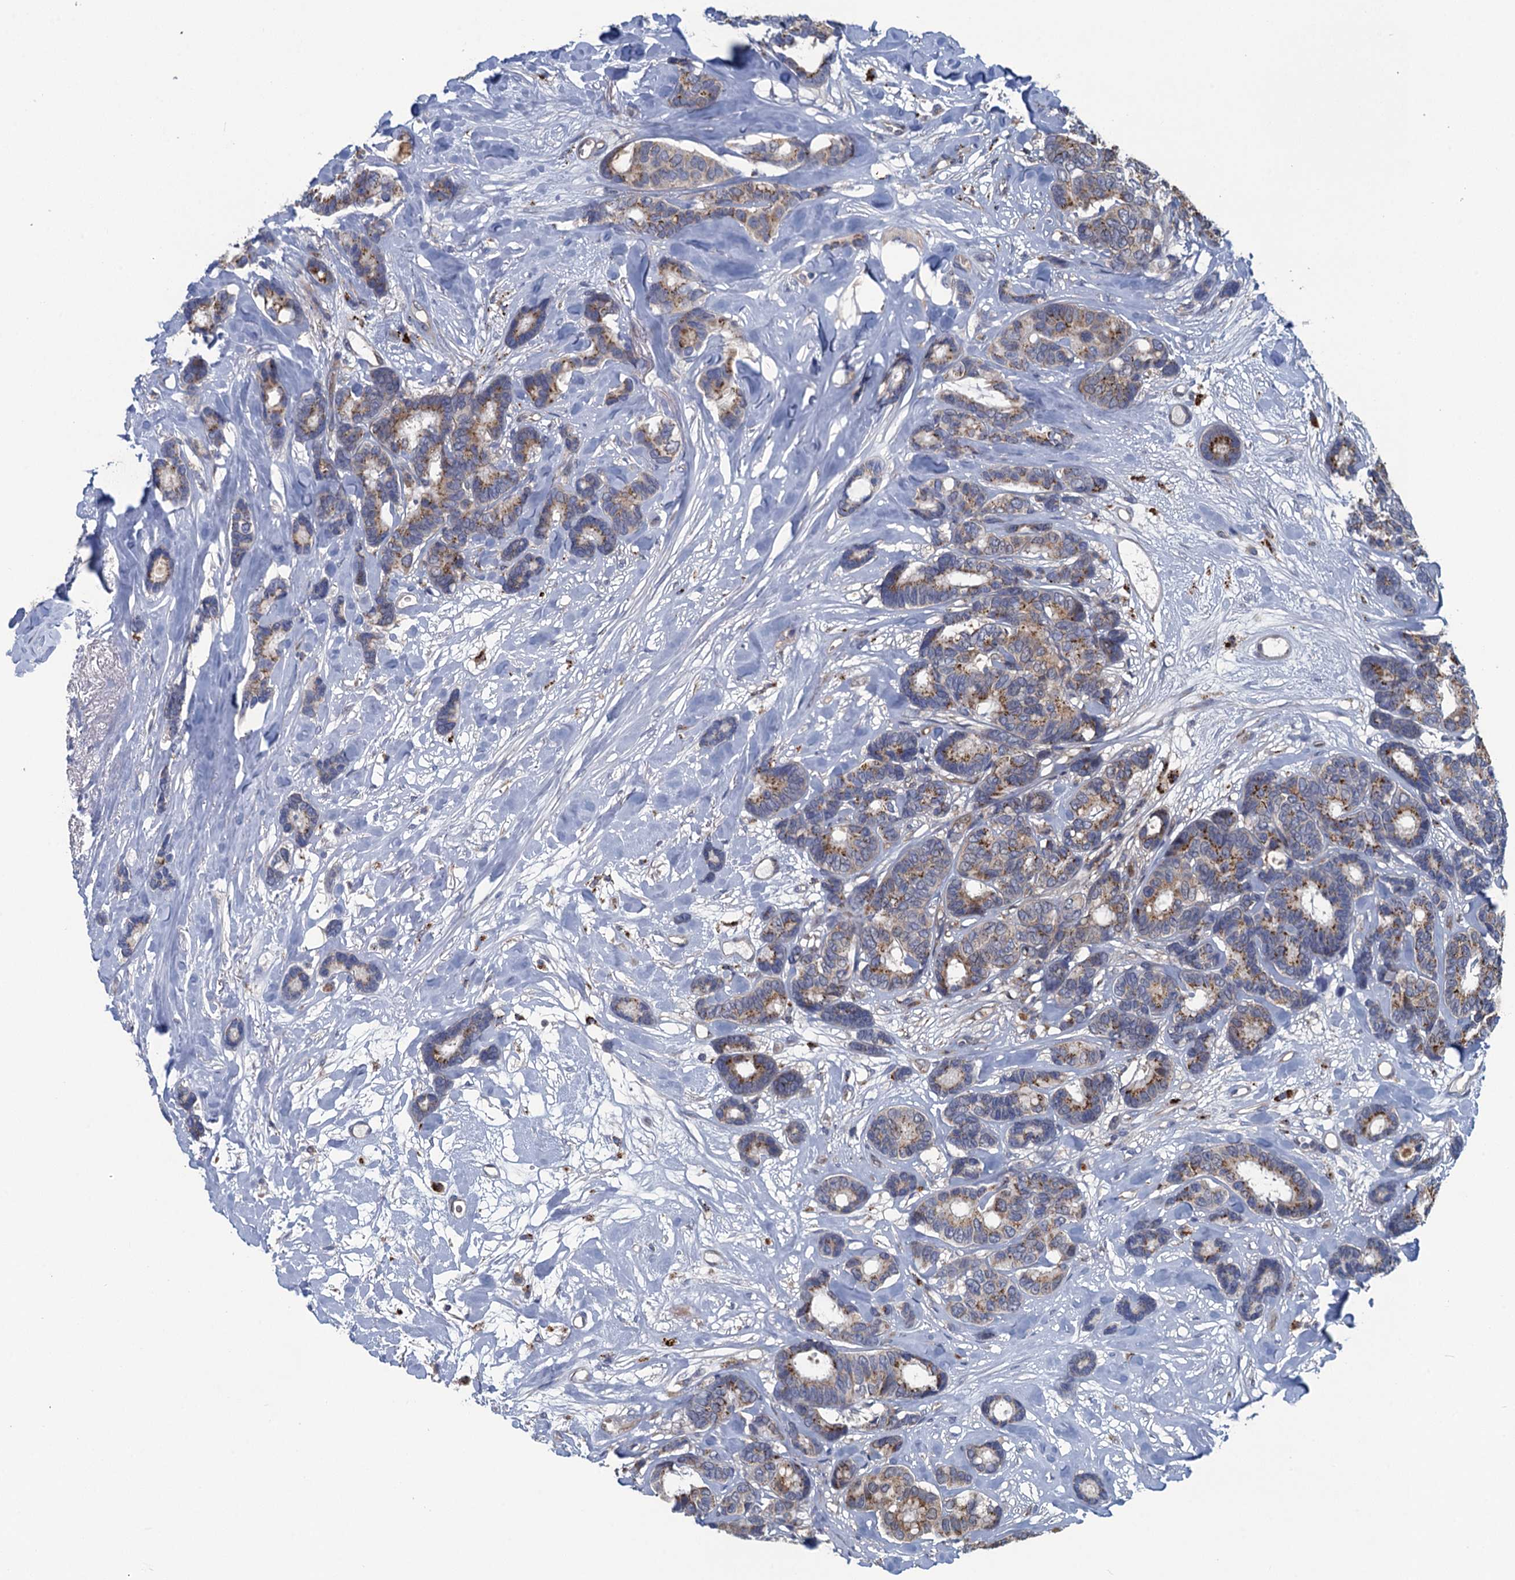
{"staining": {"intensity": "moderate", "quantity": "25%-75%", "location": "cytoplasmic/membranous"}, "tissue": "breast cancer", "cell_type": "Tumor cells", "image_type": "cancer", "snomed": [{"axis": "morphology", "description": "Duct carcinoma"}, {"axis": "topography", "description": "Breast"}], "caption": "An image of human breast infiltrating ductal carcinoma stained for a protein demonstrates moderate cytoplasmic/membranous brown staining in tumor cells.", "gene": "KBTBD8", "patient": {"sex": "female", "age": 87}}